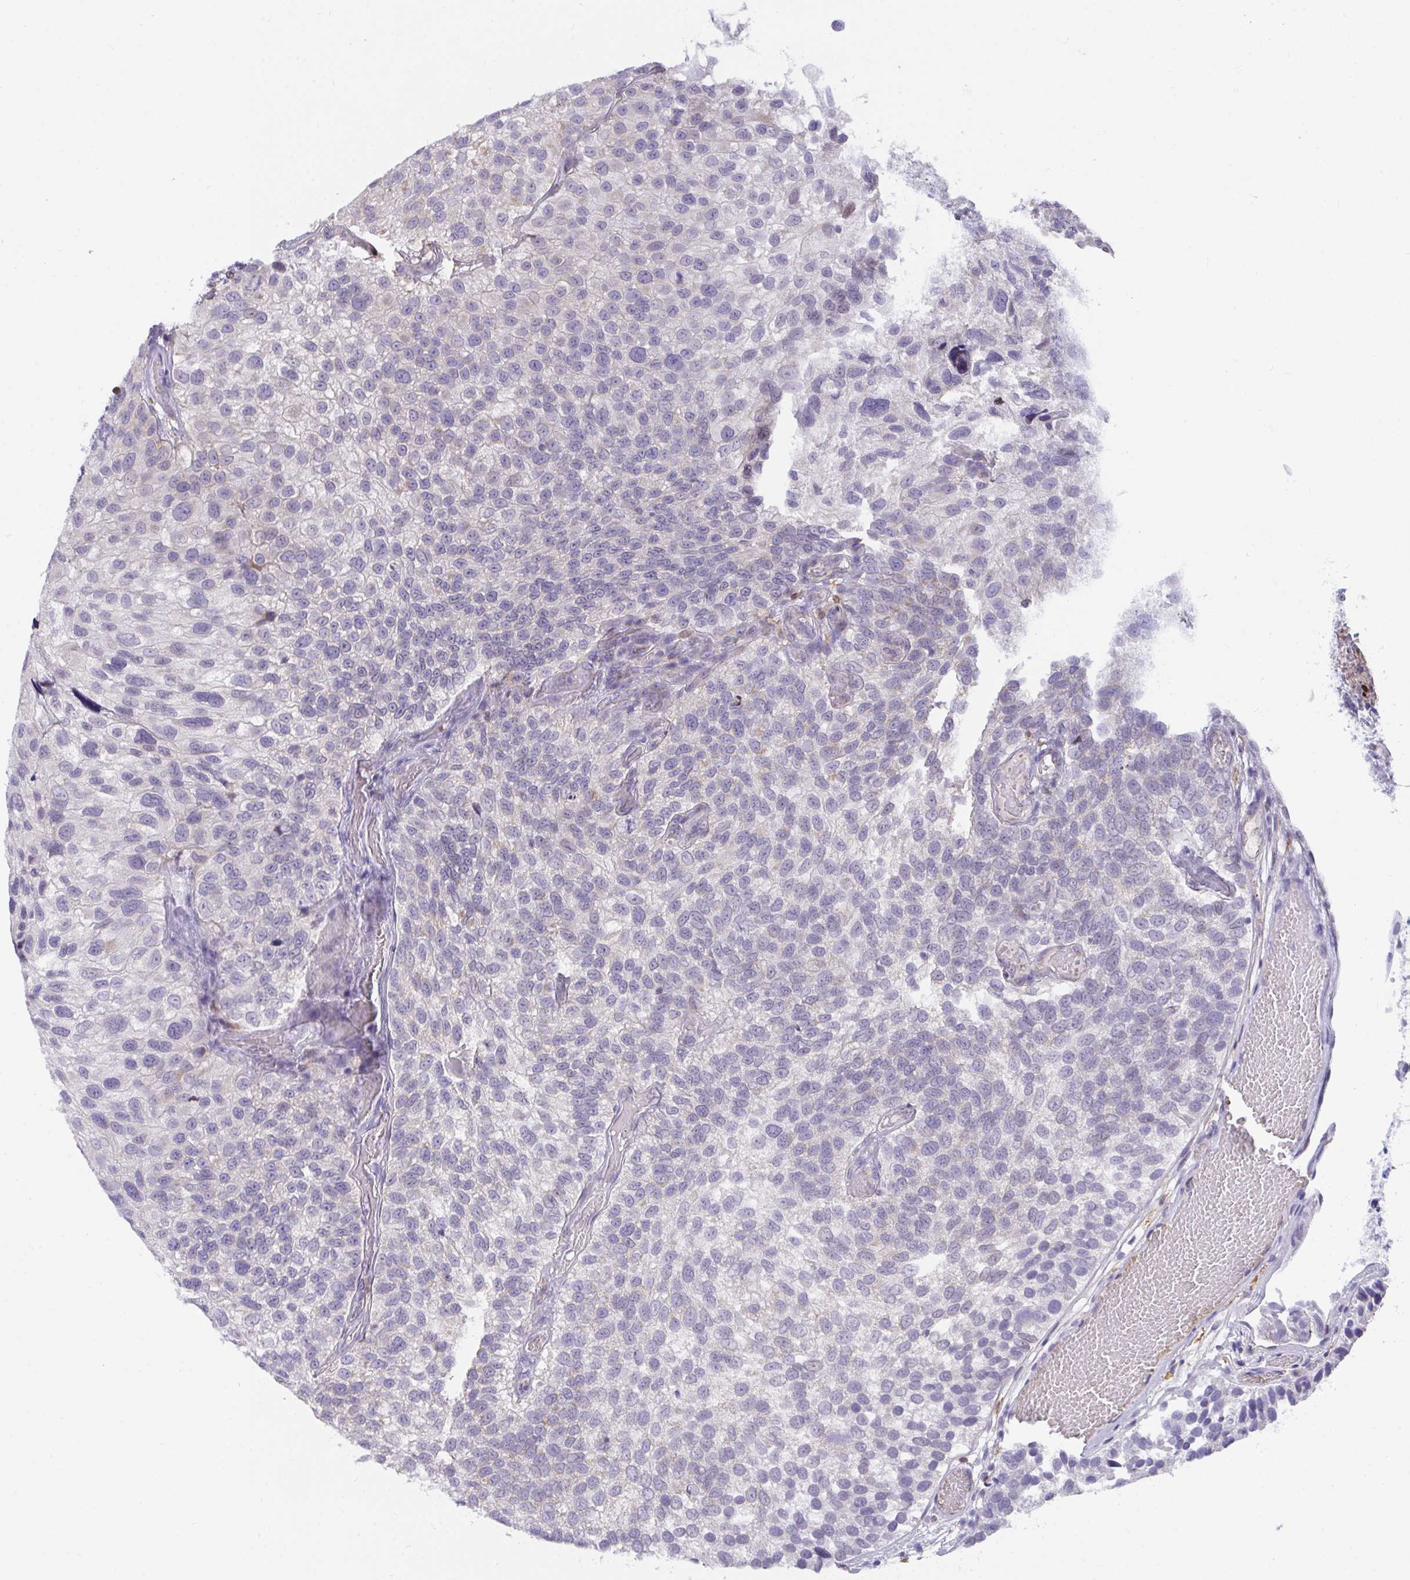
{"staining": {"intensity": "negative", "quantity": "none", "location": "none"}, "tissue": "urothelial cancer", "cell_type": "Tumor cells", "image_type": "cancer", "snomed": [{"axis": "morphology", "description": "Urothelial carcinoma, NOS"}, {"axis": "topography", "description": "Urinary bladder"}], "caption": "An immunohistochemistry micrograph of transitional cell carcinoma is shown. There is no staining in tumor cells of transitional cell carcinoma.", "gene": "SEMA6B", "patient": {"sex": "male", "age": 87}}